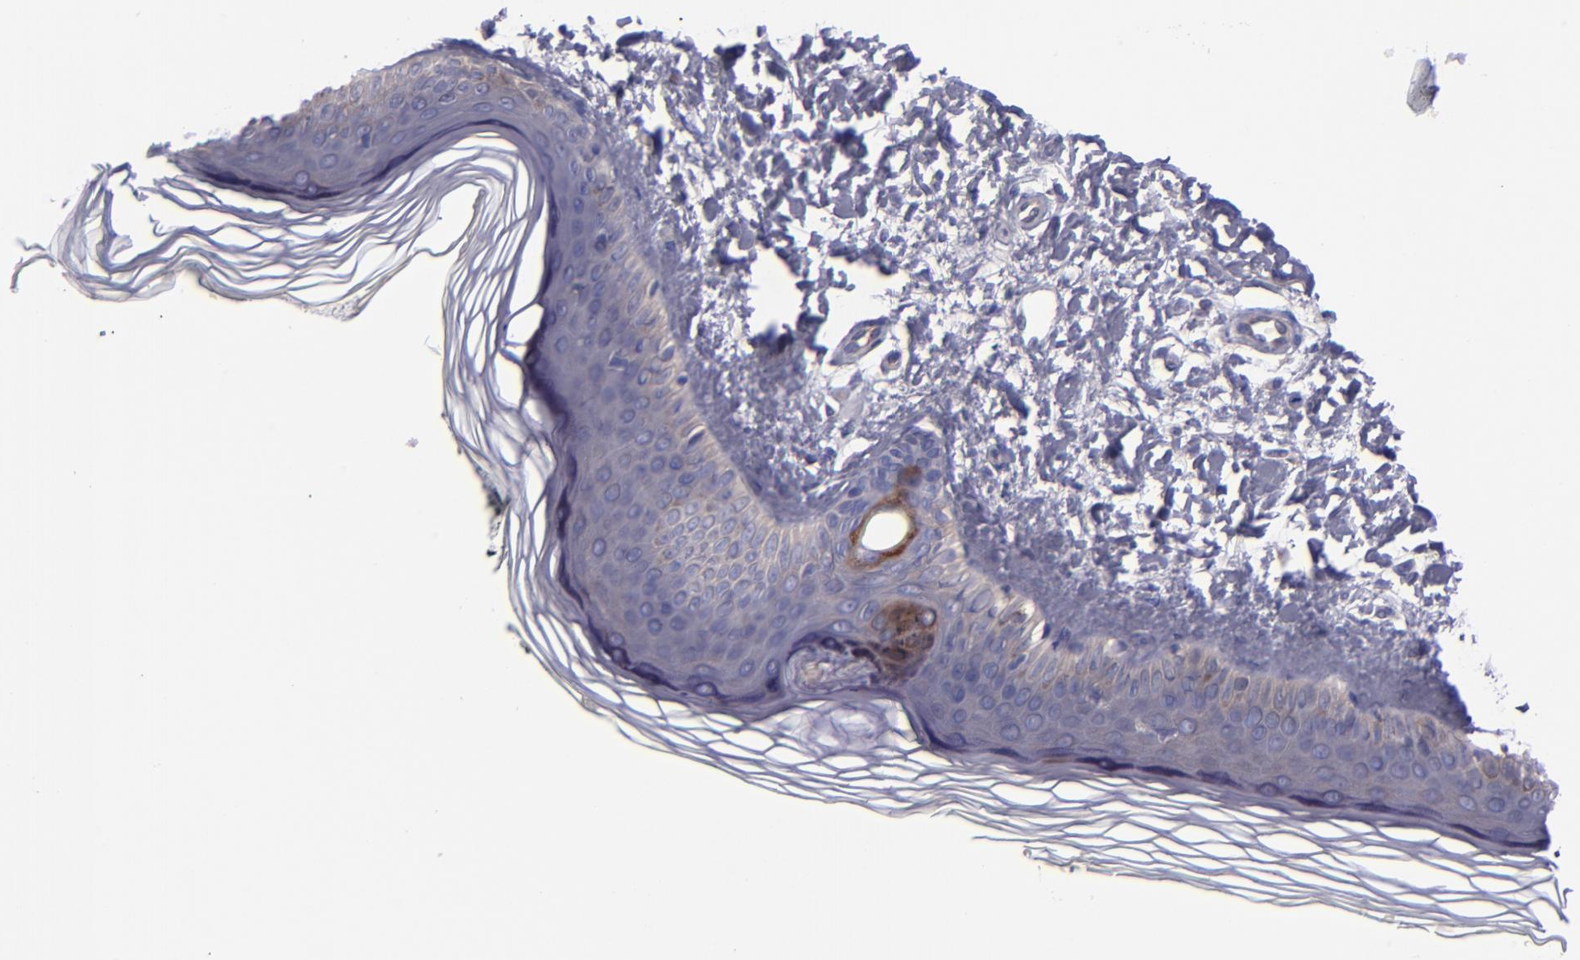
{"staining": {"intensity": "negative", "quantity": "none", "location": "none"}, "tissue": "skin", "cell_type": "Fibroblasts", "image_type": "normal", "snomed": [{"axis": "morphology", "description": "Normal tissue, NOS"}, {"axis": "topography", "description": "Skin"}], "caption": "Immunohistochemistry photomicrograph of unremarkable skin: skin stained with DAB (3,3'-diaminobenzidine) exhibits no significant protein positivity in fibroblasts.", "gene": "CARS1", "patient": {"sex": "female", "age": 19}}